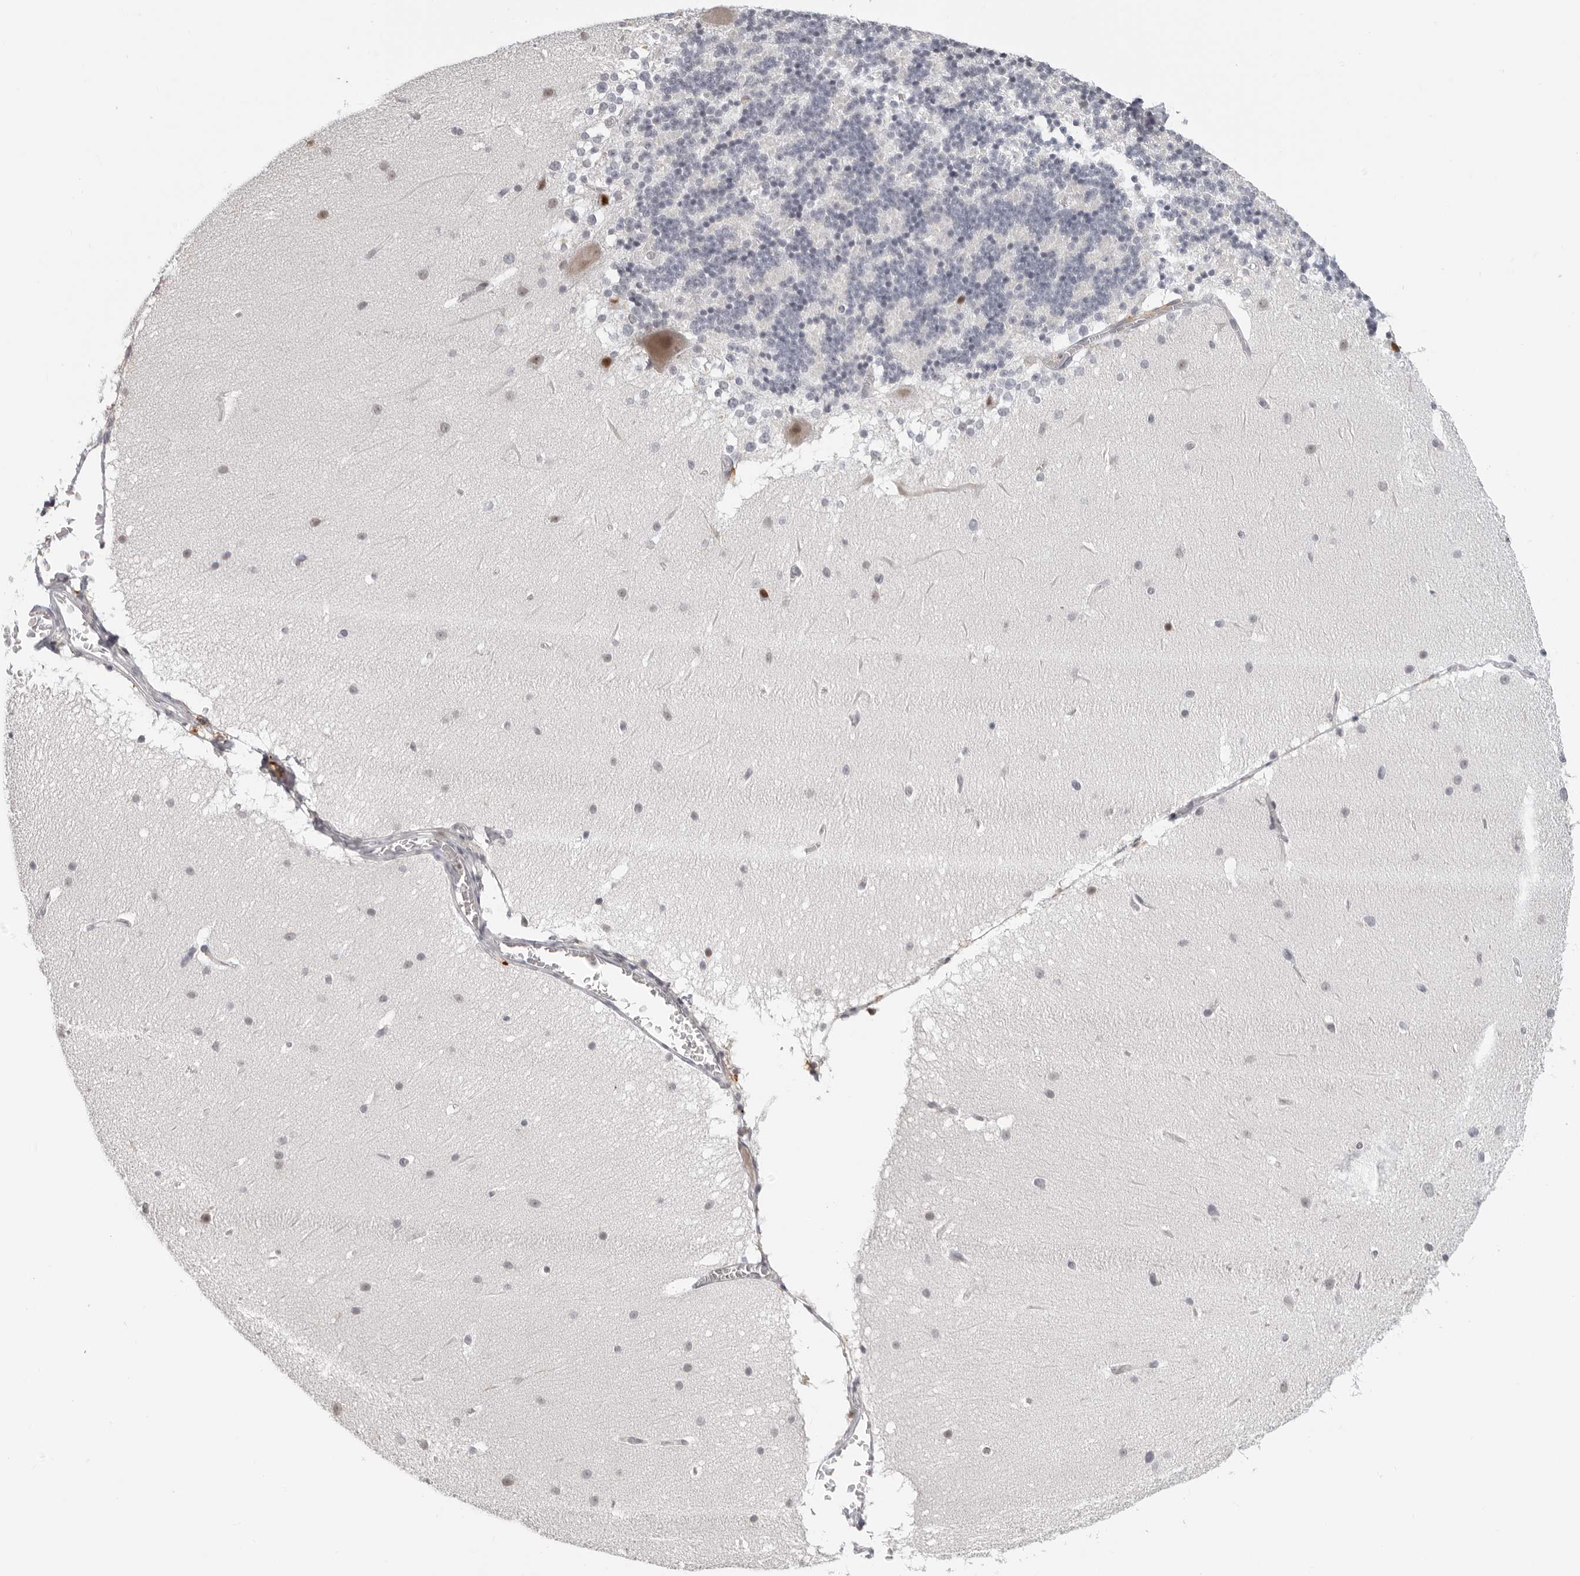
{"staining": {"intensity": "negative", "quantity": "none", "location": "none"}, "tissue": "cerebellum", "cell_type": "Cells in granular layer", "image_type": "normal", "snomed": [{"axis": "morphology", "description": "Normal tissue, NOS"}, {"axis": "topography", "description": "Cerebellum"}], "caption": "Immunohistochemical staining of benign cerebellum demonstrates no significant positivity in cells in granular layer. (DAB (3,3'-diaminobenzidine) immunohistochemistry (IHC) visualized using brightfield microscopy, high magnification).", "gene": "MSH6", "patient": {"sex": "female", "age": 19}}